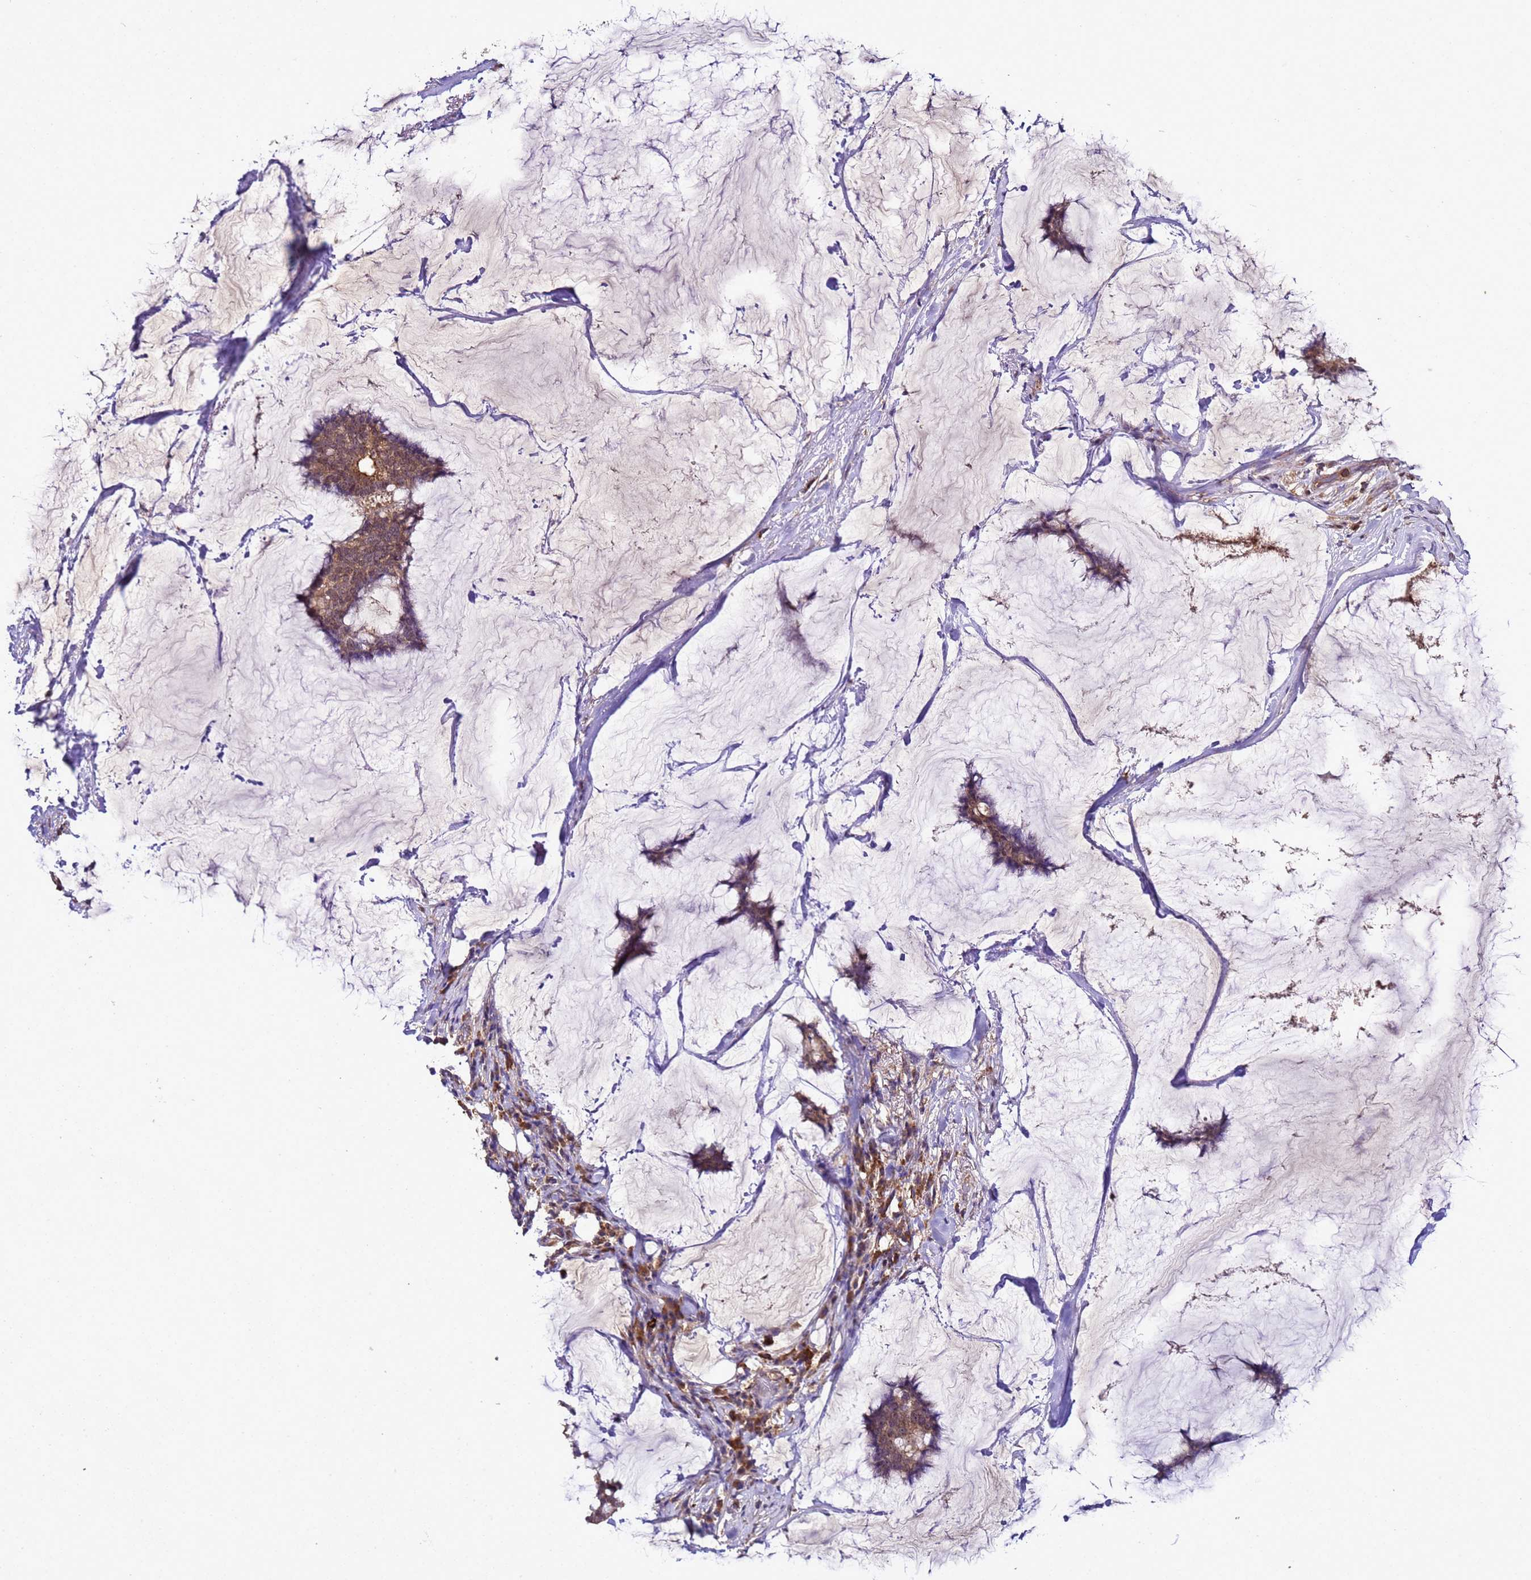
{"staining": {"intensity": "moderate", "quantity": ">75%", "location": "cytoplasmic/membranous"}, "tissue": "breast cancer", "cell_type": "Tumor cells", "image_type": "cancer", "snomed": [{"axis": "morphology", "description": "Duct carcinoma"}, {"axis": "topography", "description": "Breast"}], "caption": "Invasive ductal carcinoma (breast) tissue demonstrates moderate cytoplasmic/membranous staining in approximately >75% of tumor cells (brown staining indicates protein expression, while blue staining denotes nuclei).", "gene": "HSPBAP1", "patient": {"sex": "female", "age": 93}}